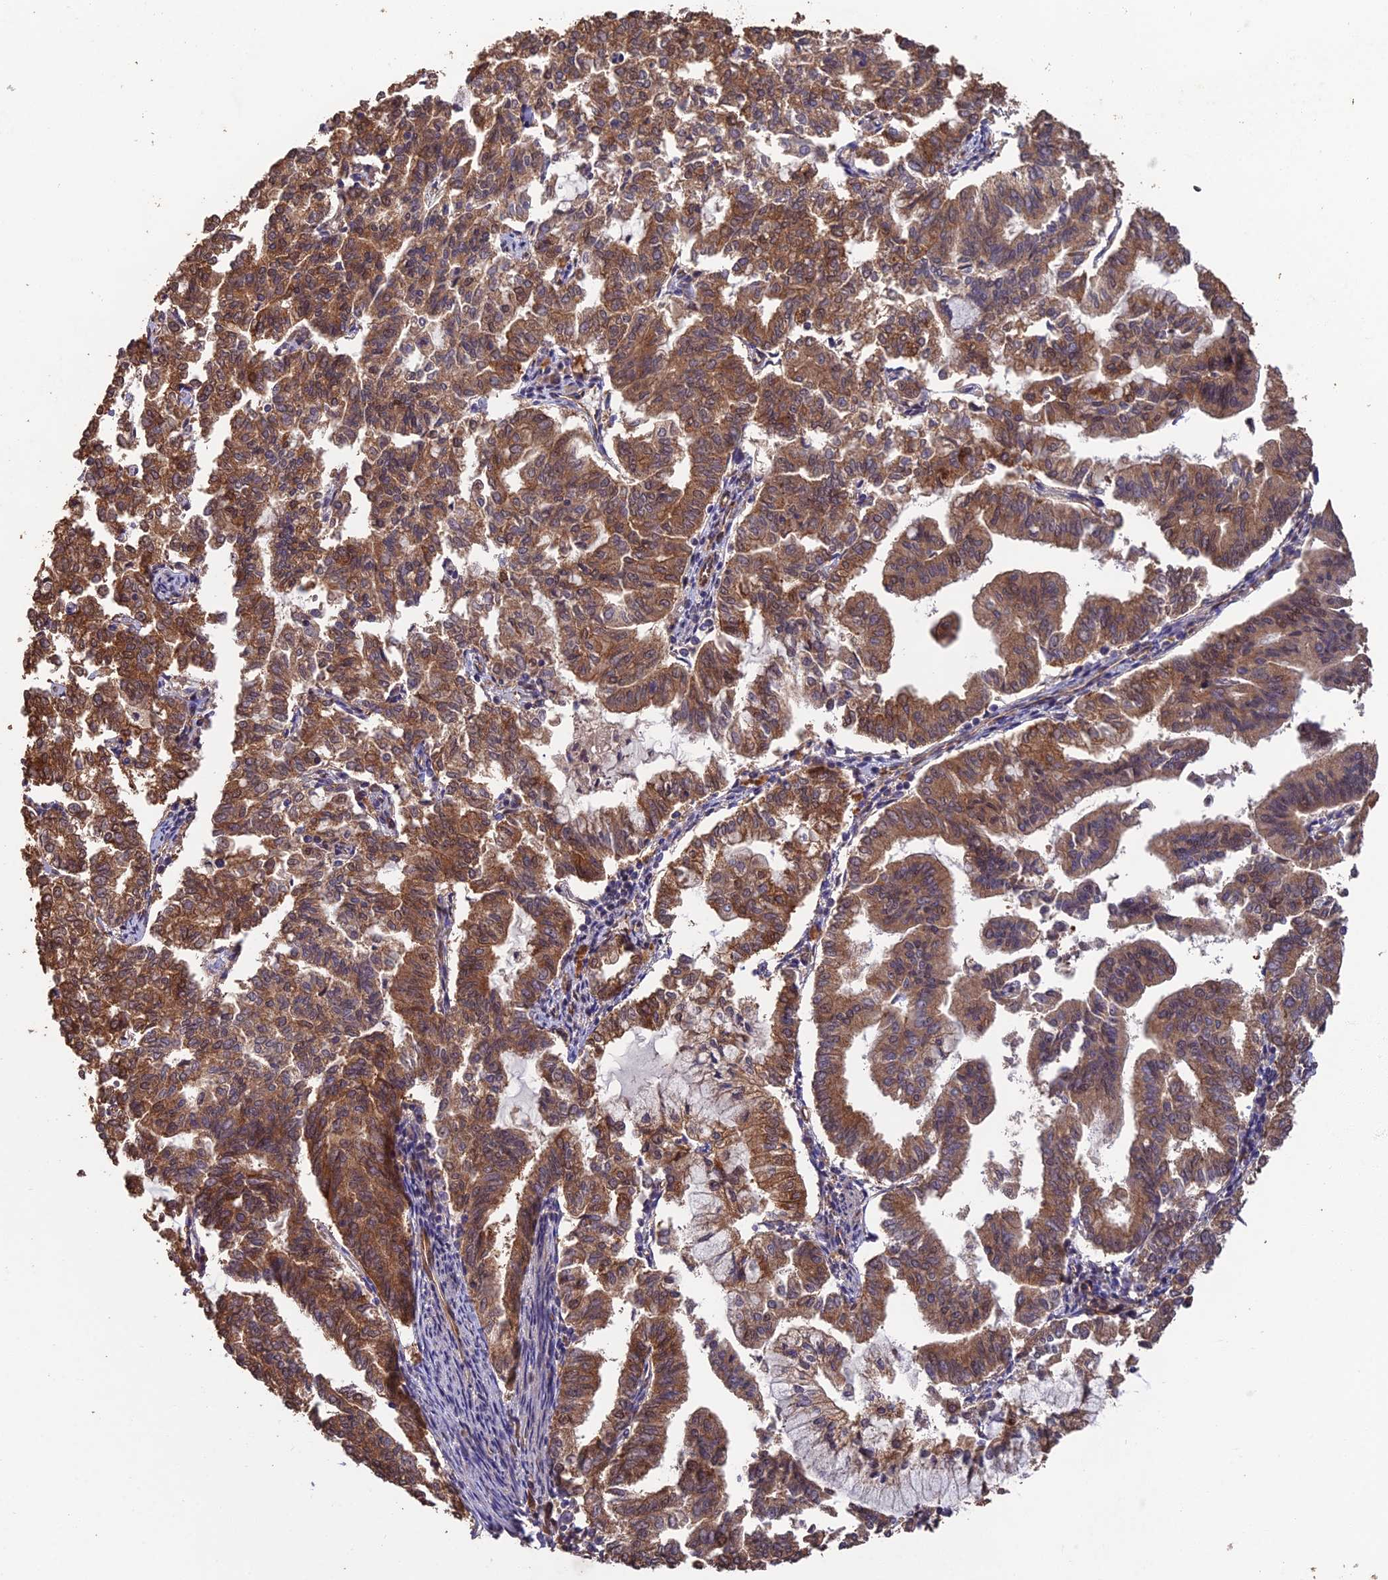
{"staining": {"intensity": "moderate", "quantity": ">75%", "location": "cytoplasmic/membranous"}, "tissue": "endometrial cancer", "cell_type": "Tumor cells", "image_type": "cancer", "snomed": [{"axis": "morphology", "description": "Adenocarcinoma, NOS"}, {"axis": "topography", "description": "Endometrium"}], "caption": "About >75% of tumor cells in human endometrial cancer display moderate cytoplasmic/membranous protein expression as visualized by brown immunohistochemical staining.", "gene": "RALGAPA2", "patient": {"sex": "female", "age": 79}}